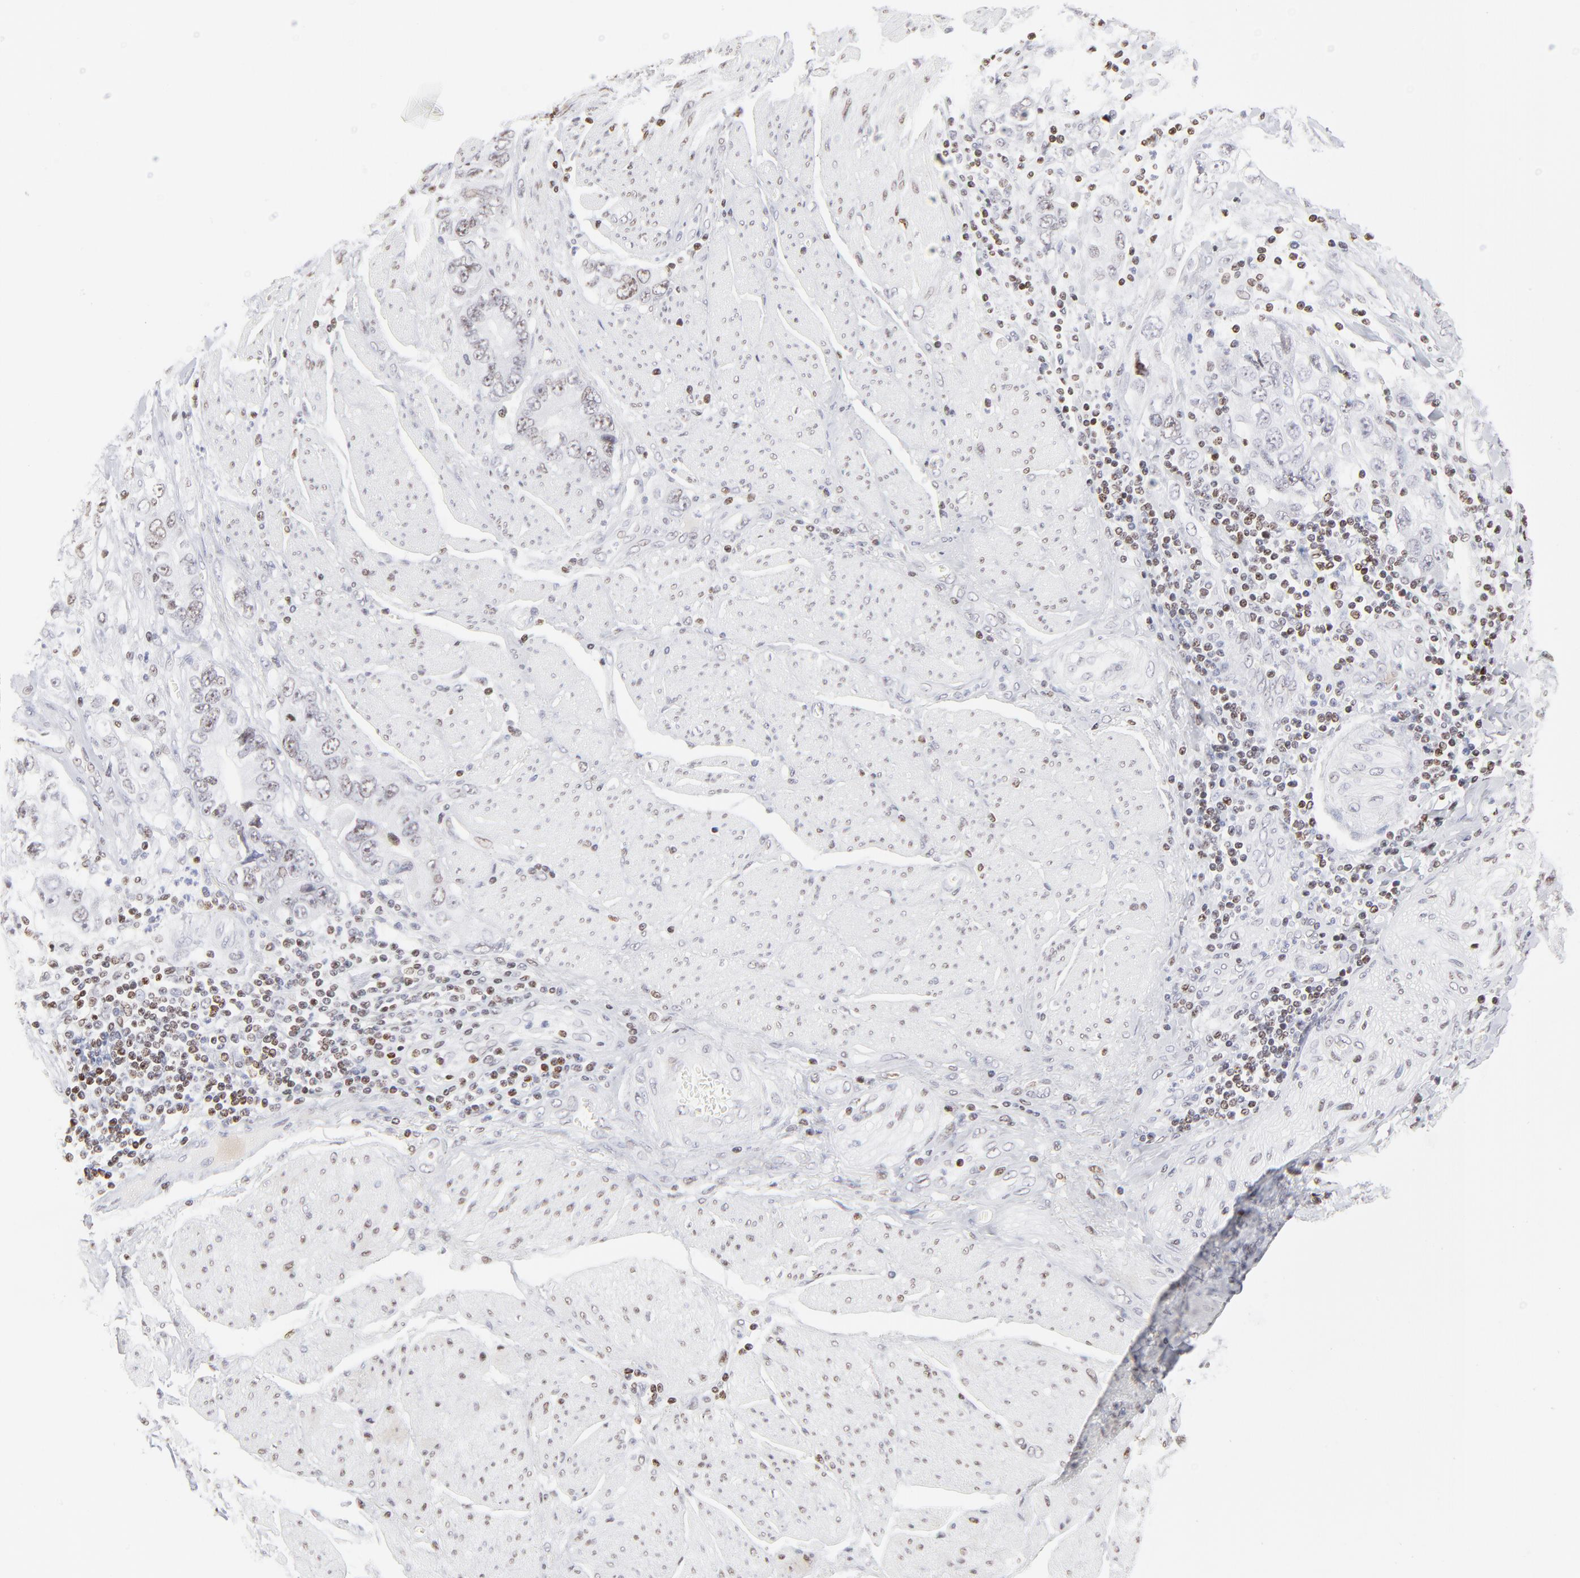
{"staining": {"intensity": "negative", "quantity": "none", "location": "none"}, "tissue": "stomach cancer", "cell_type": "Tumor cells", "image_type": "cancer", "snomed": [{"axis": "morphology", "description": "Adenocarcinoma, NOS"}, {"axis": "topography", "description": "Pancreas"}, {"axis": "topography", "description": "Stomach, upper"}], "caption": "Tumor cells show no significant expression in adenocarcinoma (stomach). (DAB (3,3'-diaminobenzidine) immunohistochemistry (IHC) visualized using brightfield microscopy, high magnification).", "gene": "PARP1", "patient": {"sex": "male", "age": 77}}